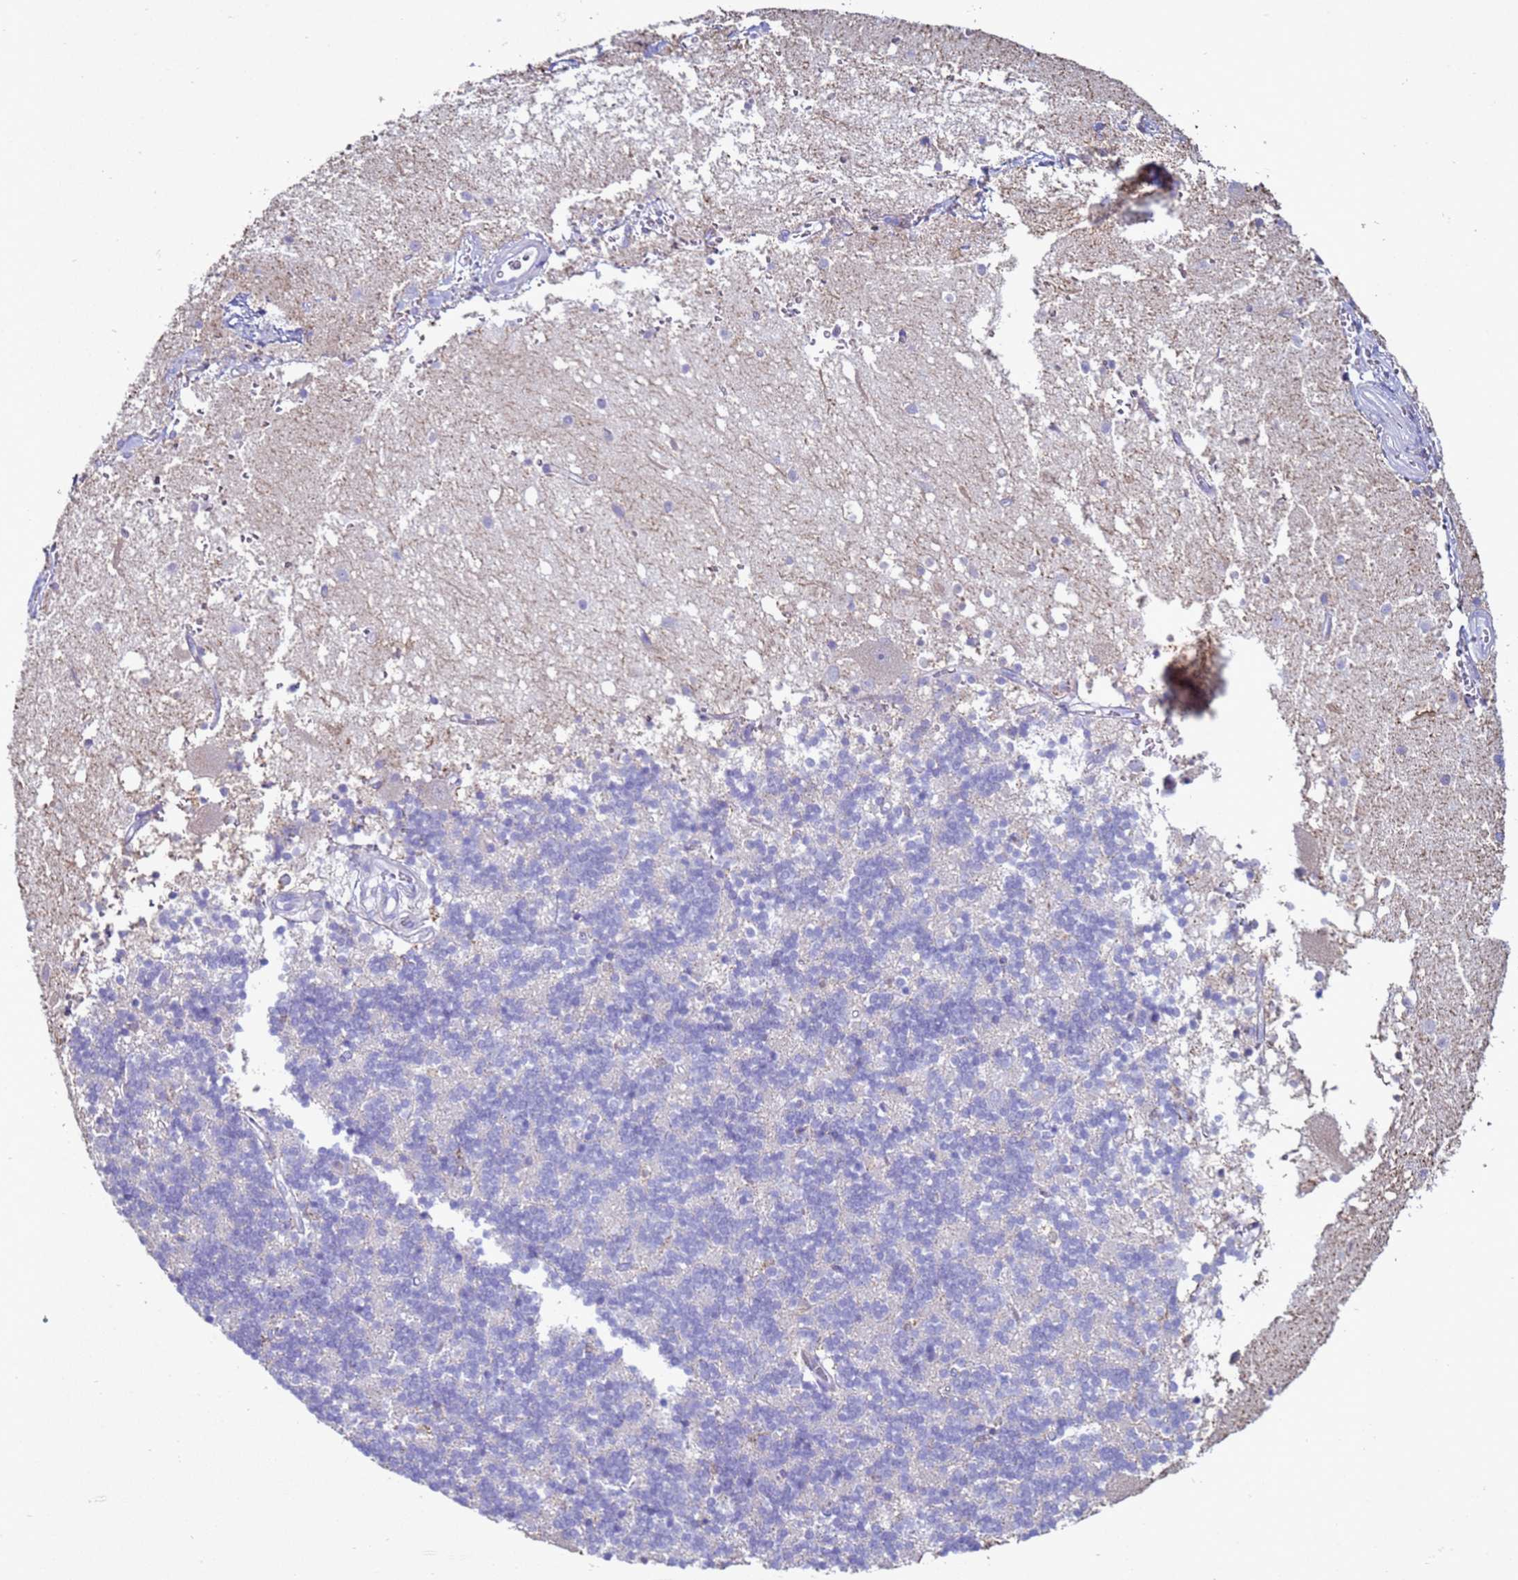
{"staining": {"intensity": "negative", "quantity": "none", "location": "none"}, "tissue": "cerebellum", "cell_type": "Cells in granular layer", "image_type": "normal", "snomed": [{"axis": "morphology", "description": "Normal tissue, NOS"}, {"axis": "topography", "description": "Cerebellum"}], "caption": "This is a photomicrograph of immunohistochemistry staining of normal cerebellum, which shows no expression in cells in granular layer. (Immunohistochemistry (ihc), brightfield microscopy, high magnification).", "gene": "ABHD17B", "patient": {"sex": "male", "age": 54}}